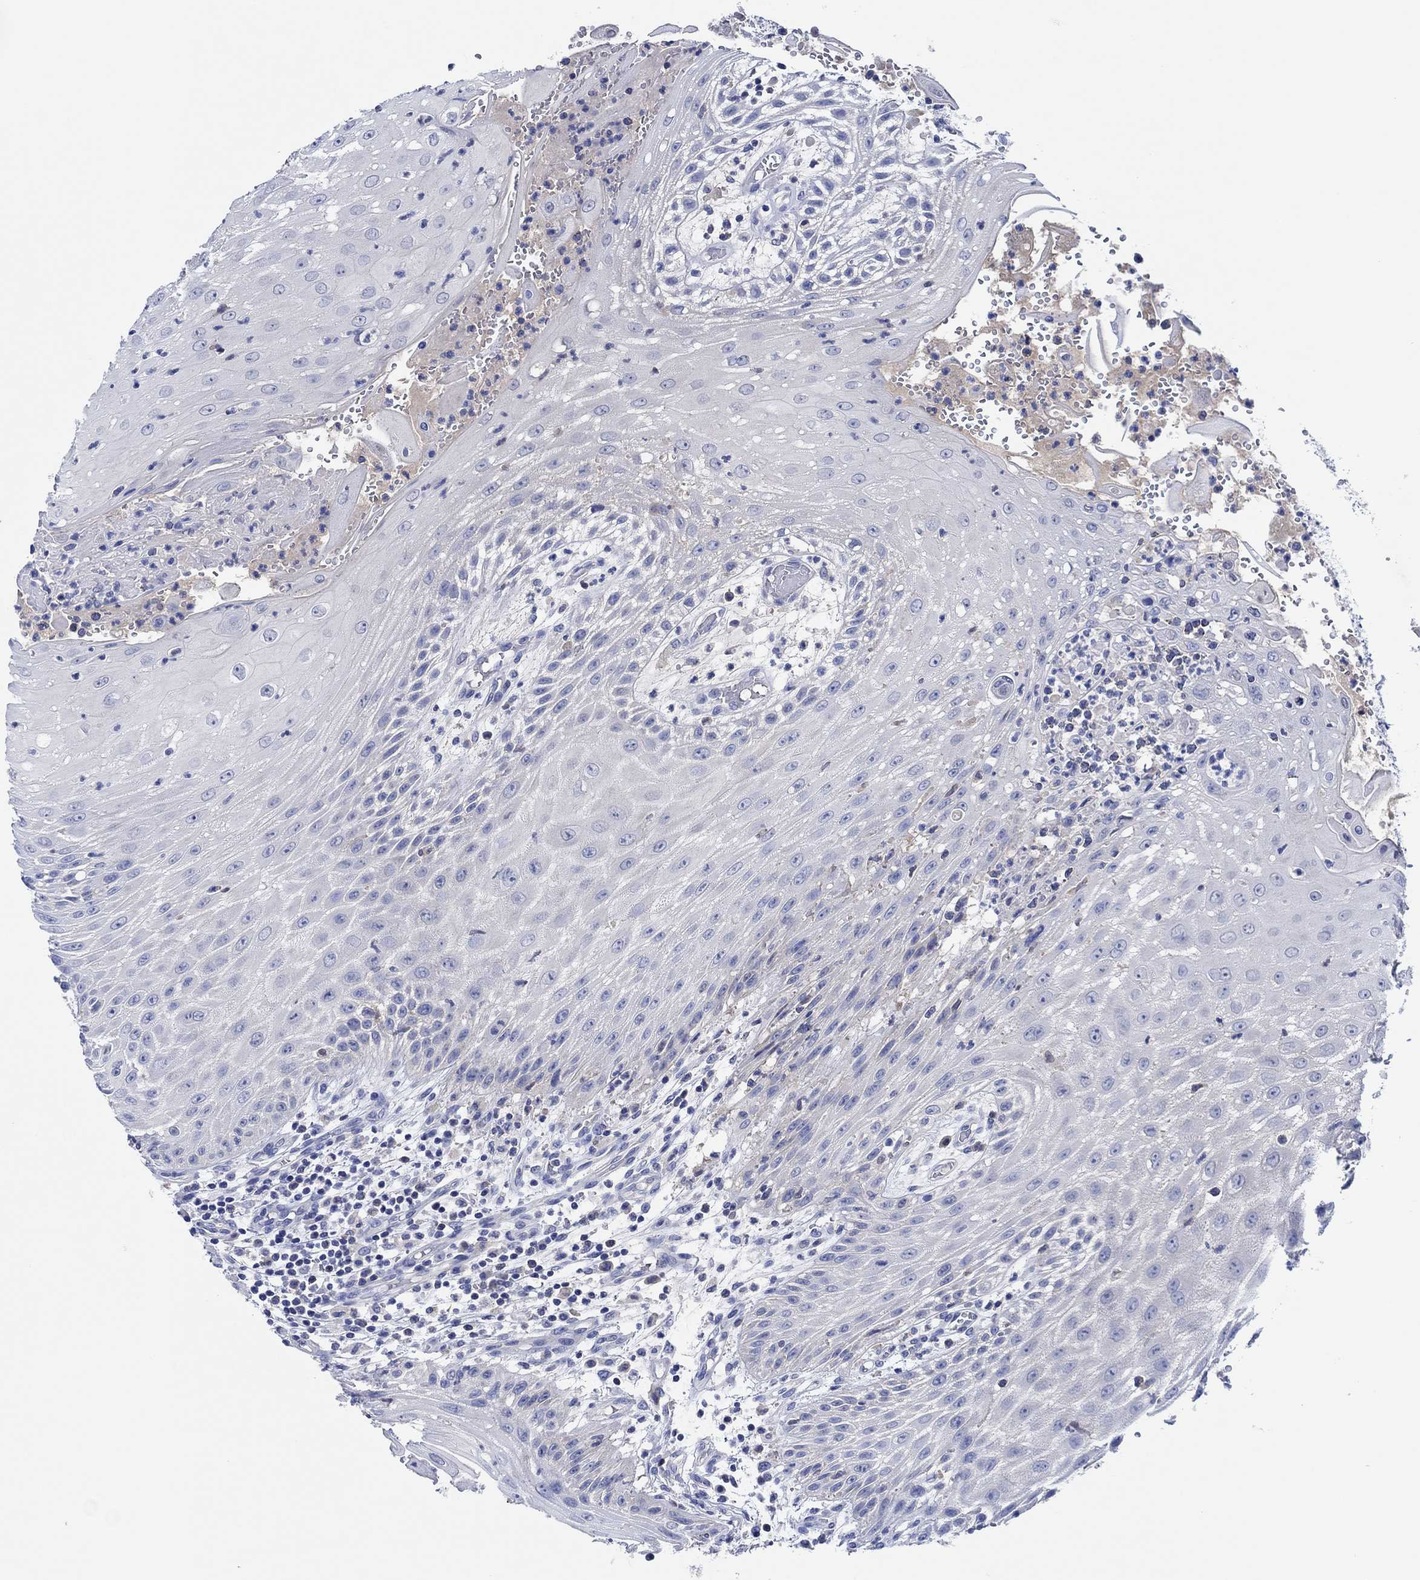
{"staining": {"intensity": "negative", "quantity": "none", "location": "none"}, "tissue": "head and neck cancer", "cell_type": "Tumor cells", "image_type": "cancer", "snomed": [{"axis": "morphology", "description": "Squamous cell carcinoma, NOS"}, {"axis": "topography", "description": "Oral tissue"}, {"axis": "topography", "description": "Head-Neck"}], "caption": "IHC histopathology image of human head and neck squamous cell carcinoma stained for a protein (brown), which exhibits no staining in tumor cells.", "gene": "CPNE6", "patient": {"sex": "male", "age": 58}}